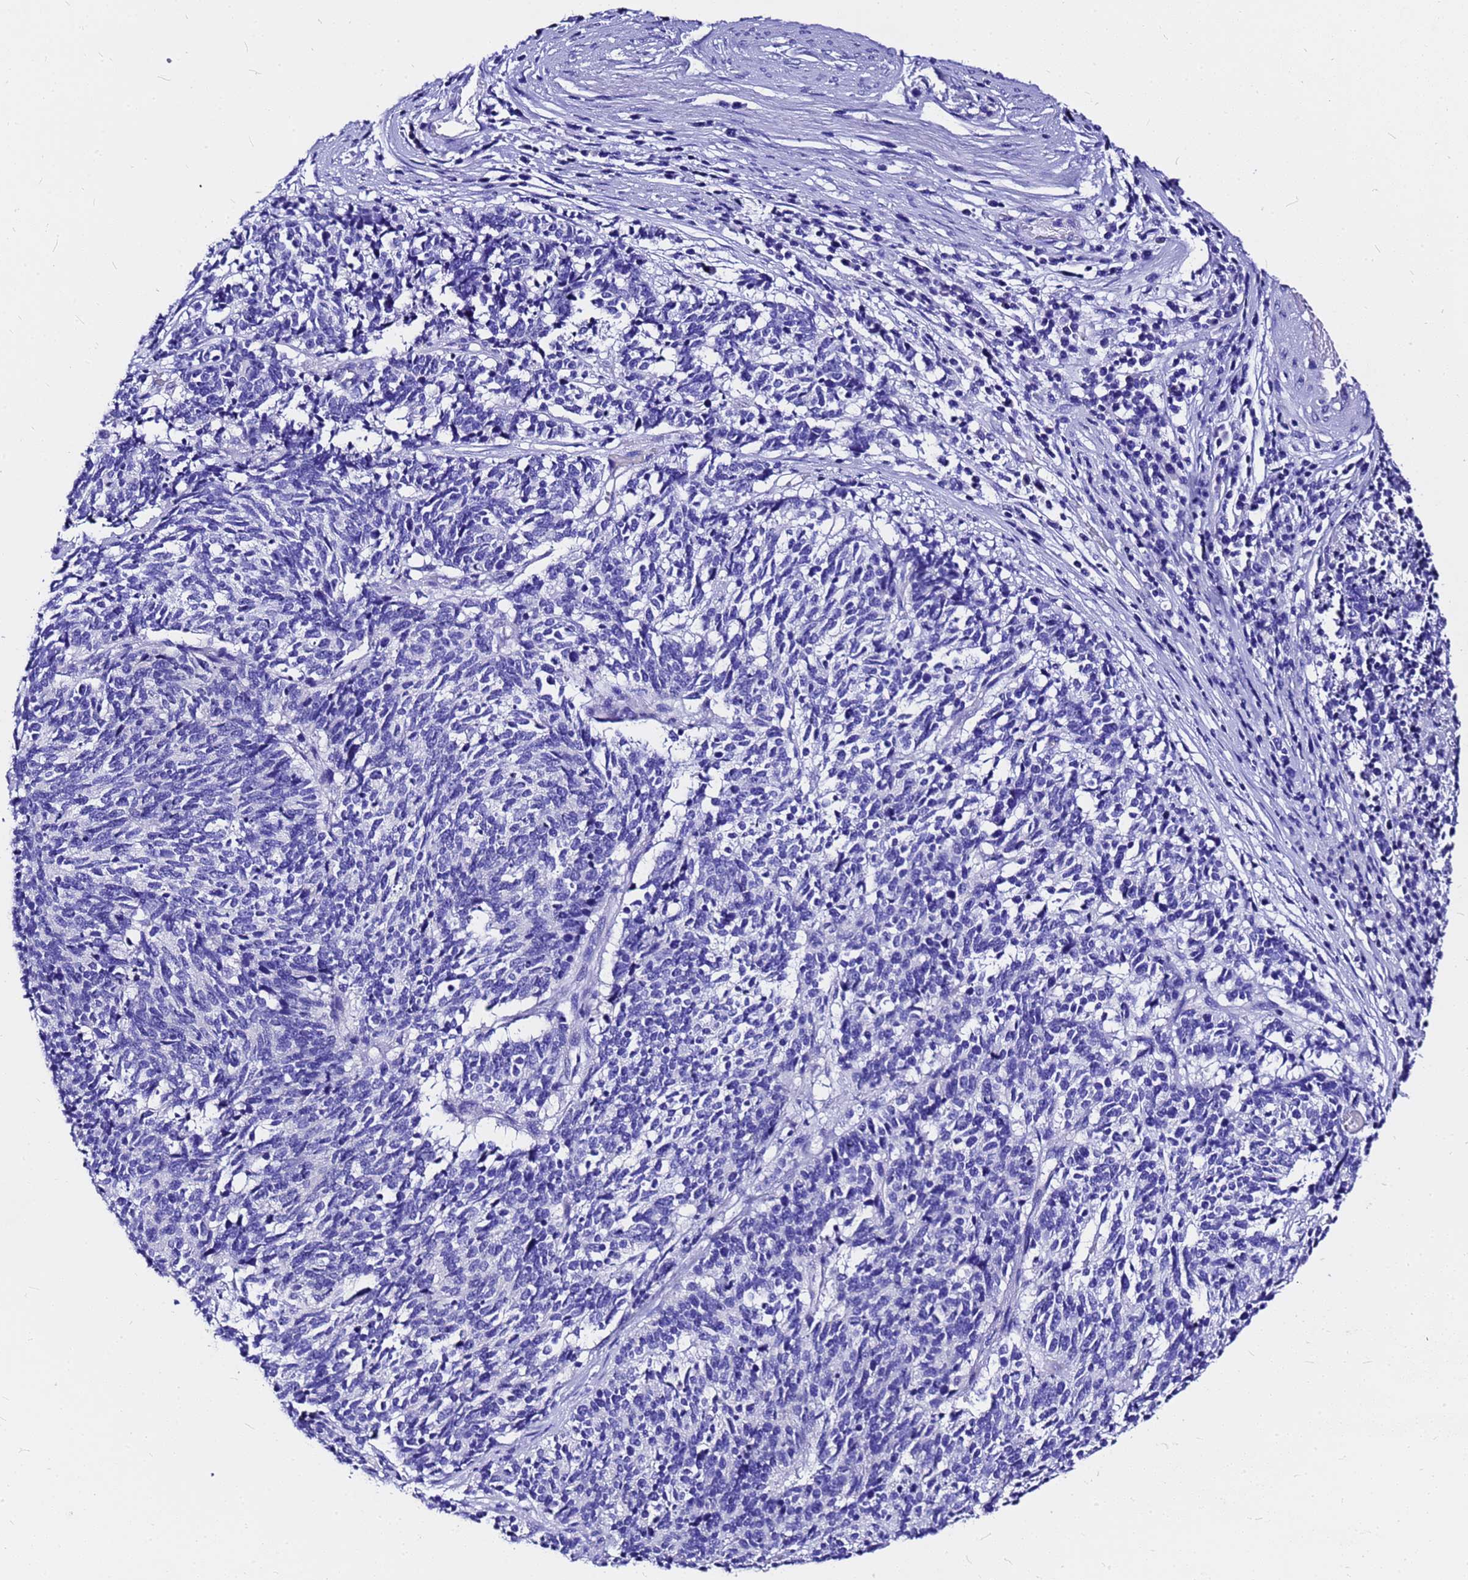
{"staining": {"intensity": "negative", "quantity": "none", "location": "none"}, "tissue": "cervical cancer", "cell_type": "Tumor cells", "image_type": "cancer", "snomed": [{"axis": "morphology", "description": "Squamous cell carcinoma, NOS"}, {"axis": "topography", "description": "Cervix"}], "caption": "IHC of human cervical cancer reveals no staining in tumor cells.", "gene": "HERC4", "patient": {"sex": "female", "age": 29}}